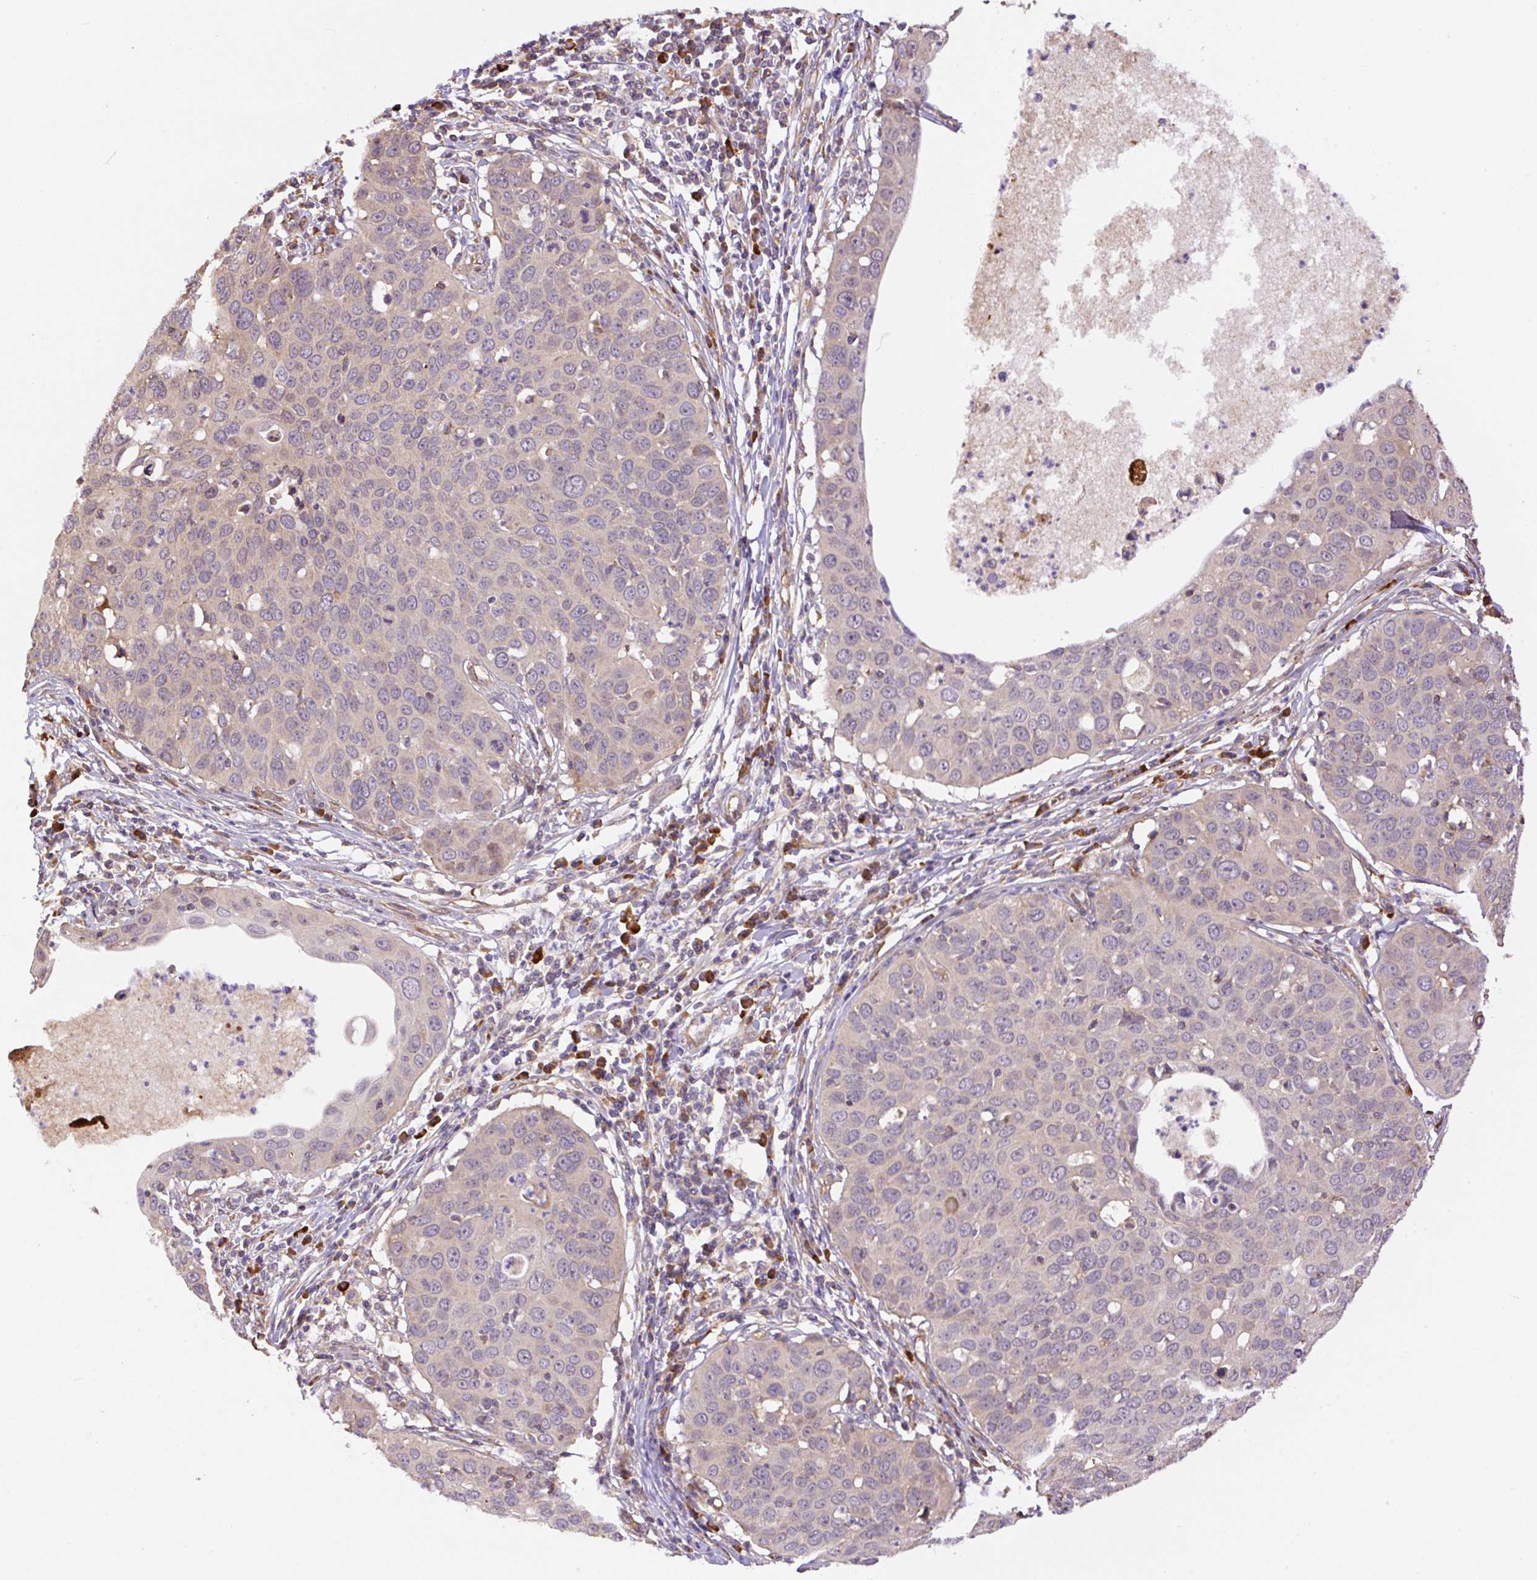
{"staining": {"intensity": "weak", "quantity": "25%-75%", "location": "cytoplasmic/membranous"}, "tissue": "cervical cancer", "cell_type": "Tumor cells", "image_type": "cancer", "snomed": [{"axis": "morphology", "description": "Squamous cell carcinoma, NOS"}, {"axis": "topography", "description": "Cervix"}], "caption": "Immunohistochemistry (DAB (3,3'-diaminobenzidine)) staining of squamous cell carcinoma (cervical) reveals weak cytoplasmic/membranous protein expression in about 25%-75% of tumor cells. Immunohistochemistry stains the protein in brown and the nuclei are stained blue.", "gene": "PPME1", "patient": {"sex": "female", "age": 36}}